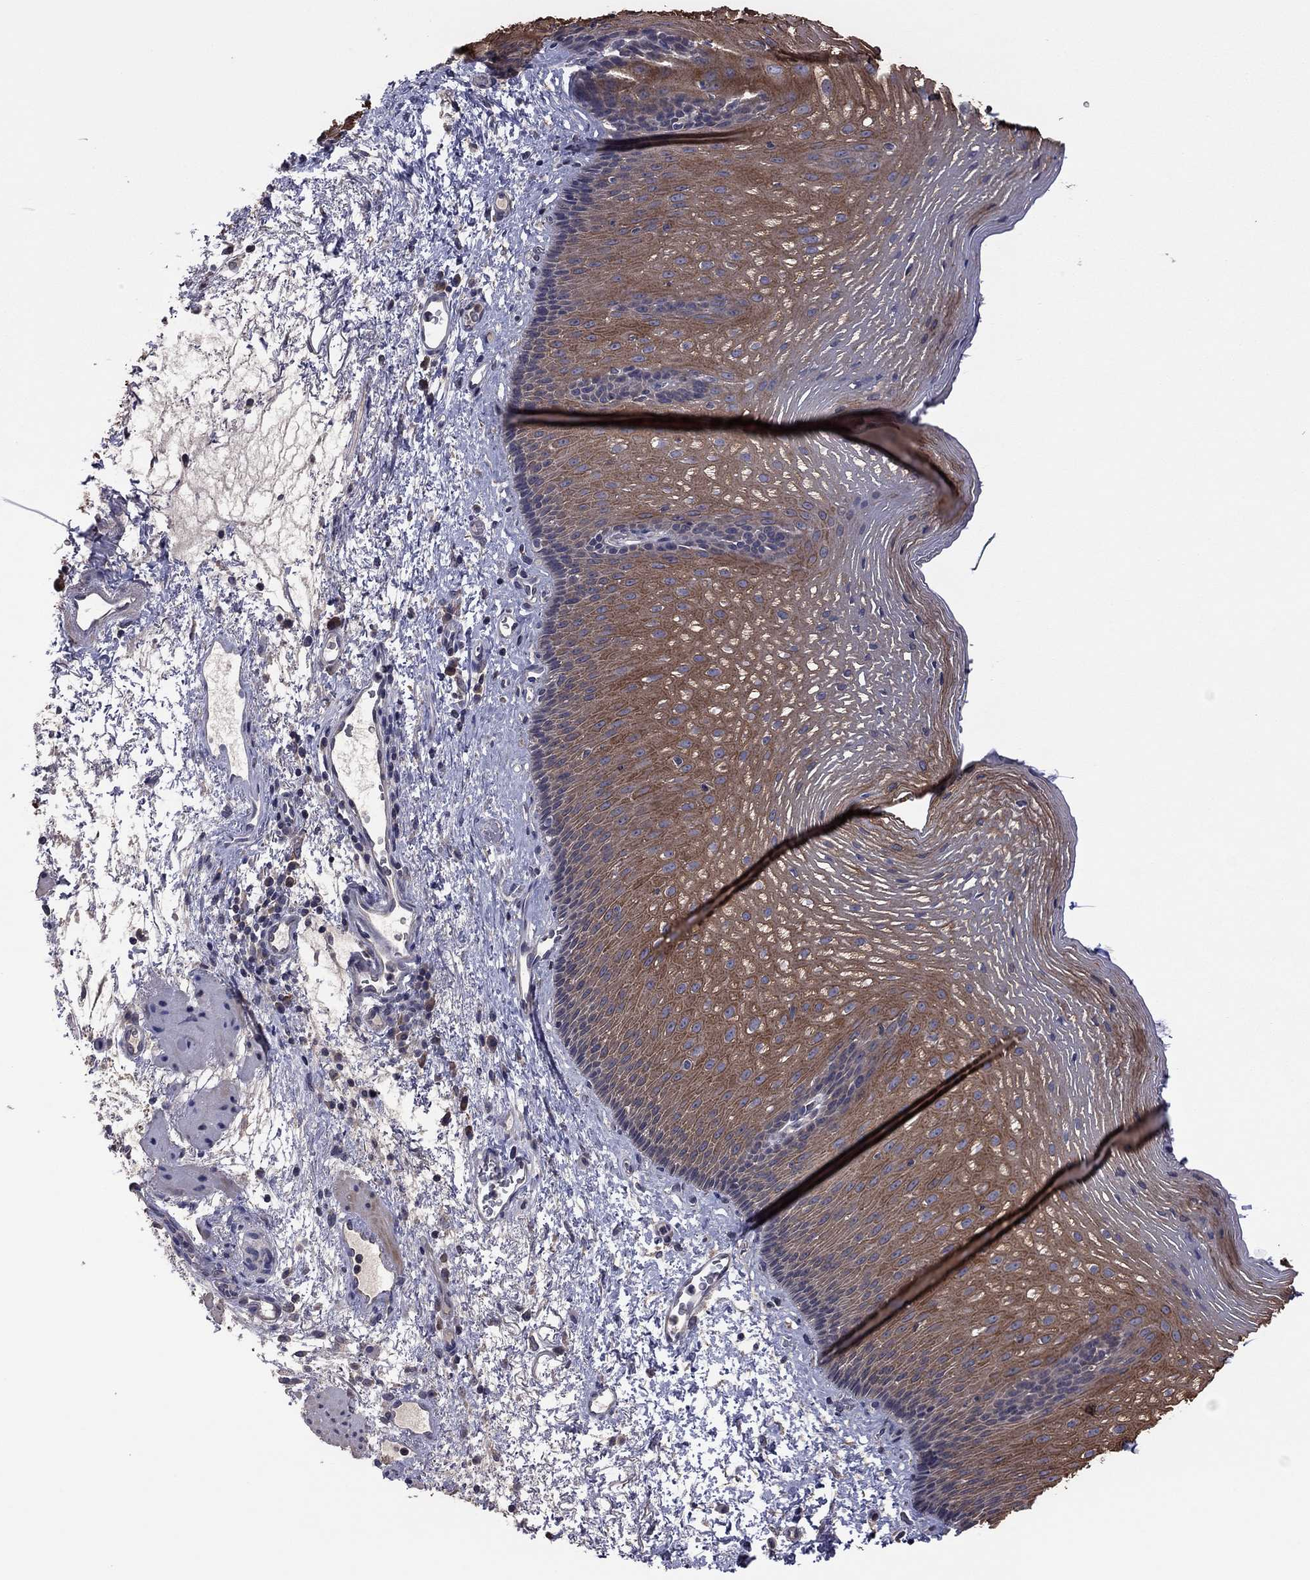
{"staining": {"intensity": "strong", "quantity": ">75%", "location": "cytoplasmic/membranous"}, "tissue": "esophagus", "cell_type": "Squamous epithelial cells", "image_type": "normal", "snomed": [{"axis": "morphology", "description": "Normal tissue, NOS"}, {"axis": "topography", "description": "Esophagus"}], "caption": "An immunohistochemistry photomicrograph of unremarkable tissue is shown. Protein staining in brown highlights strong cytoplasmic/membranous positivity in esophagus within squamous epithelial cells.", "gene": "TSNARE1", "patient": {"sex": "male", "age": 76}}